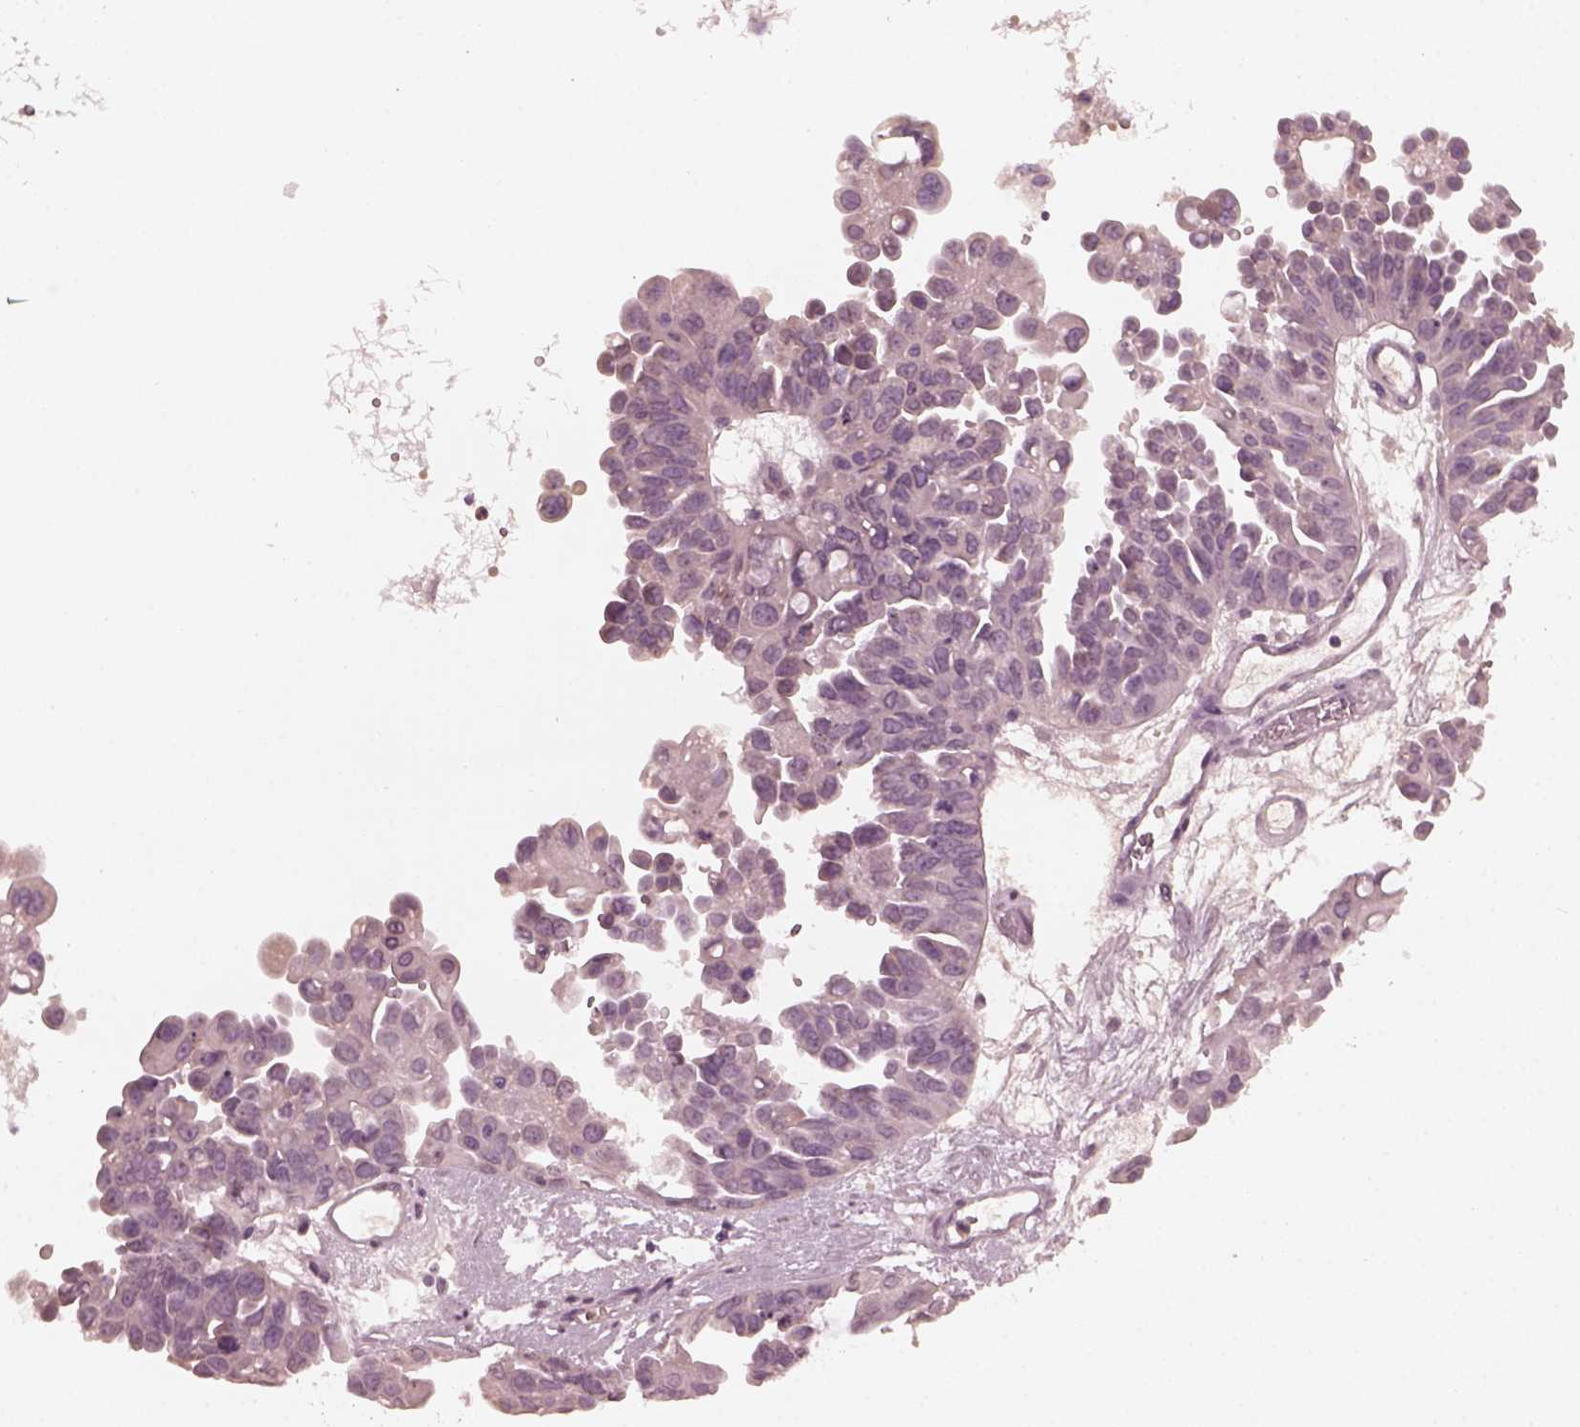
{"staining": {"intensity": "negative", "quantity": "none", "location": "none"}, "tissue": "ovarian cancer", "cell_type": "Tumor cells", "image_type": "cancer", "snomed": [{"axis": "morphology", "description": "Cystadenocarcinoma, serous, NOS"}, {"axis": "topography", "description": "Ovary"}], "caption": "This is an immunohistochemistry histopathology image of human serous cystadenocarcinoma (ovarian). There is no positivity in tumor cells.", "gene": "KRT79", "patient": {"sex": "female", "age": 53}}